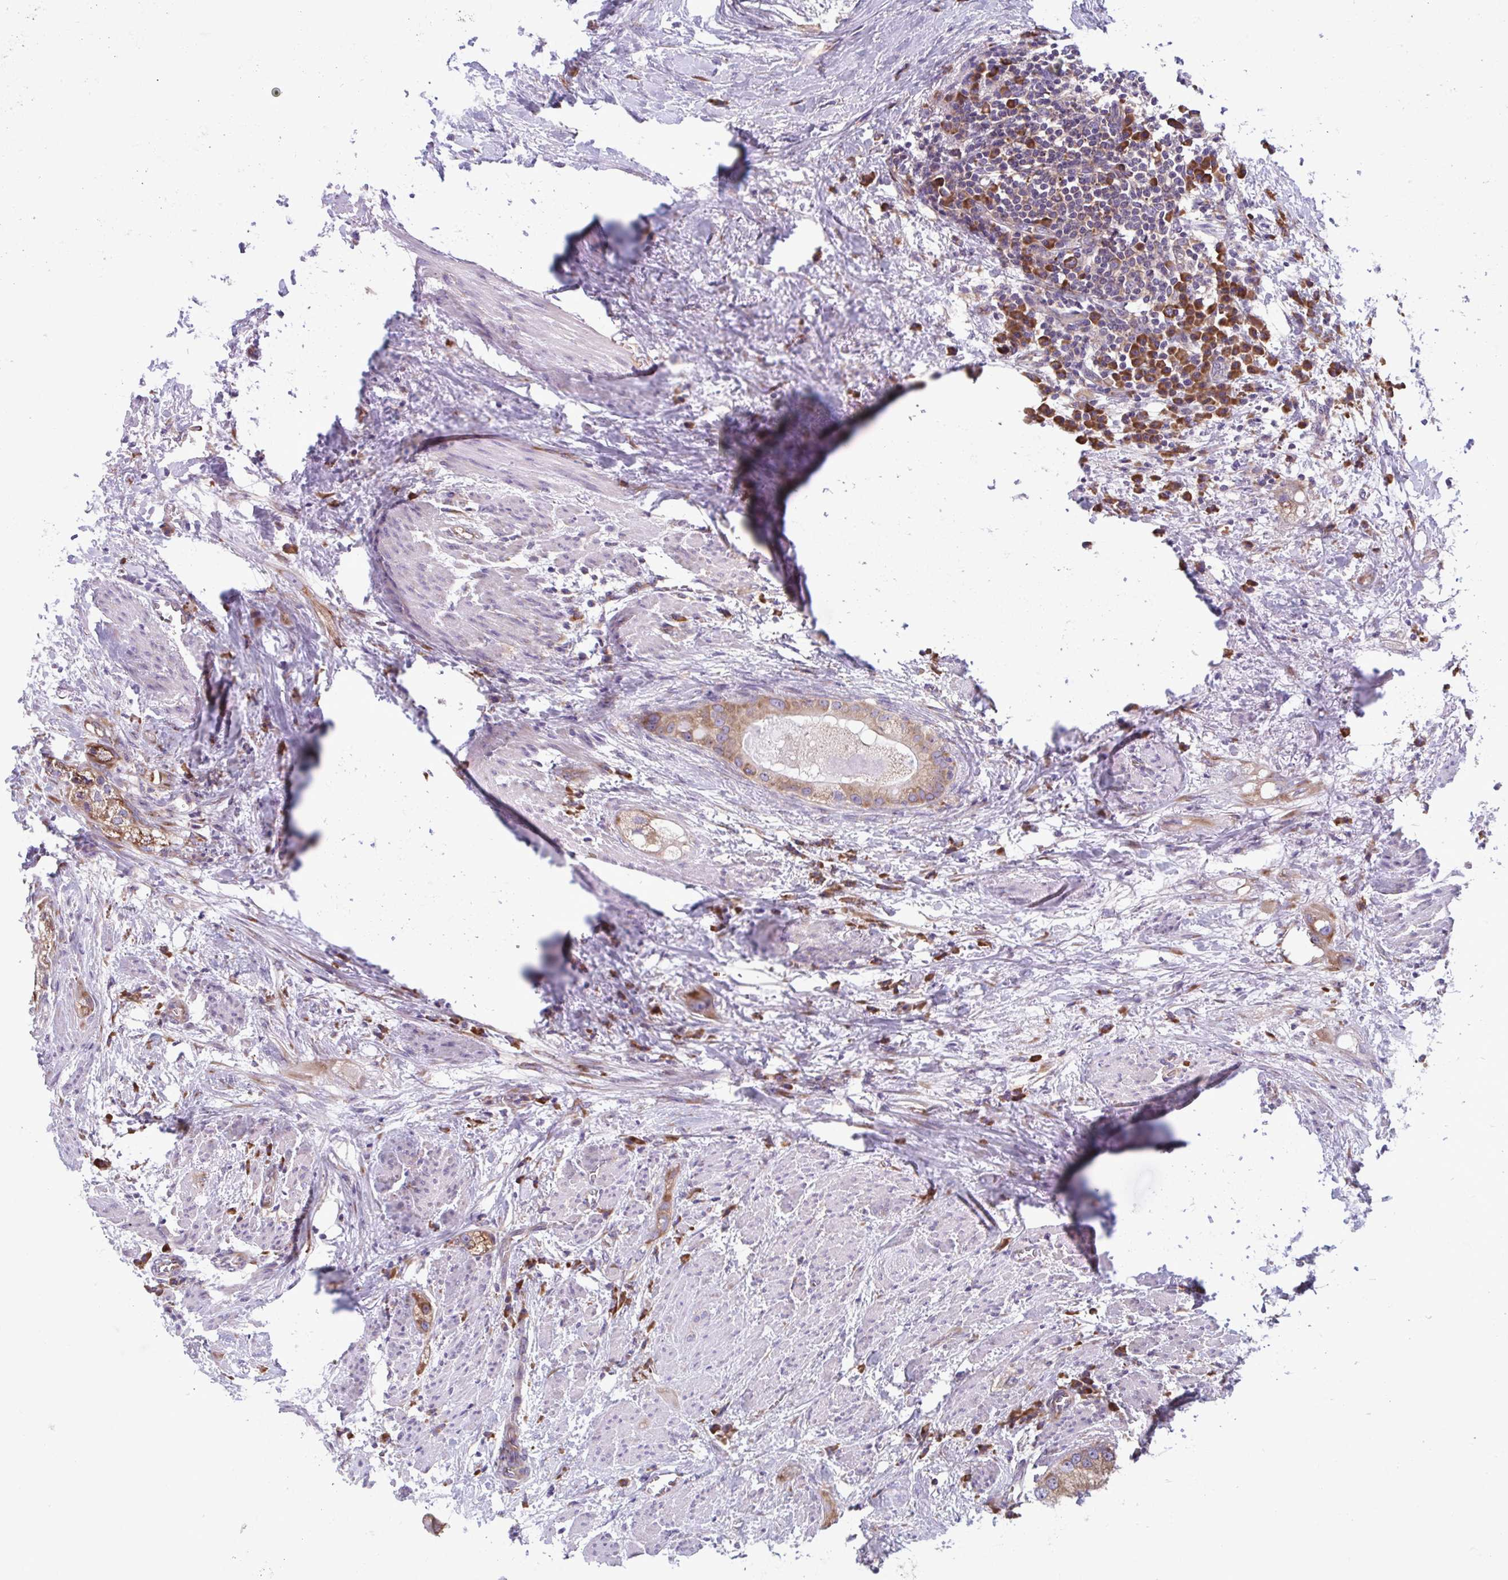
{"staining": {"intensity": "moderate", "quantity": ">75%", "location": "cytoplasmic/membranous"}, "tissue": "prostate cancer", "cell_type": "Tumor cells", "image_type": "cancer", "snomed": [{"axis": "morphology", "description": "Adenocarcinoma, High grade"}, {"axis": "topography", "description": "Prostate"}], "caption": "The immunohistochemical stain shows moderate cytoplasmic/membranous expression in tumor cells of adenocarcinoma (high-grade) (prostate) tissue.", "gene": "RPS16", "patient": {"sex": "male", "age": 70}}